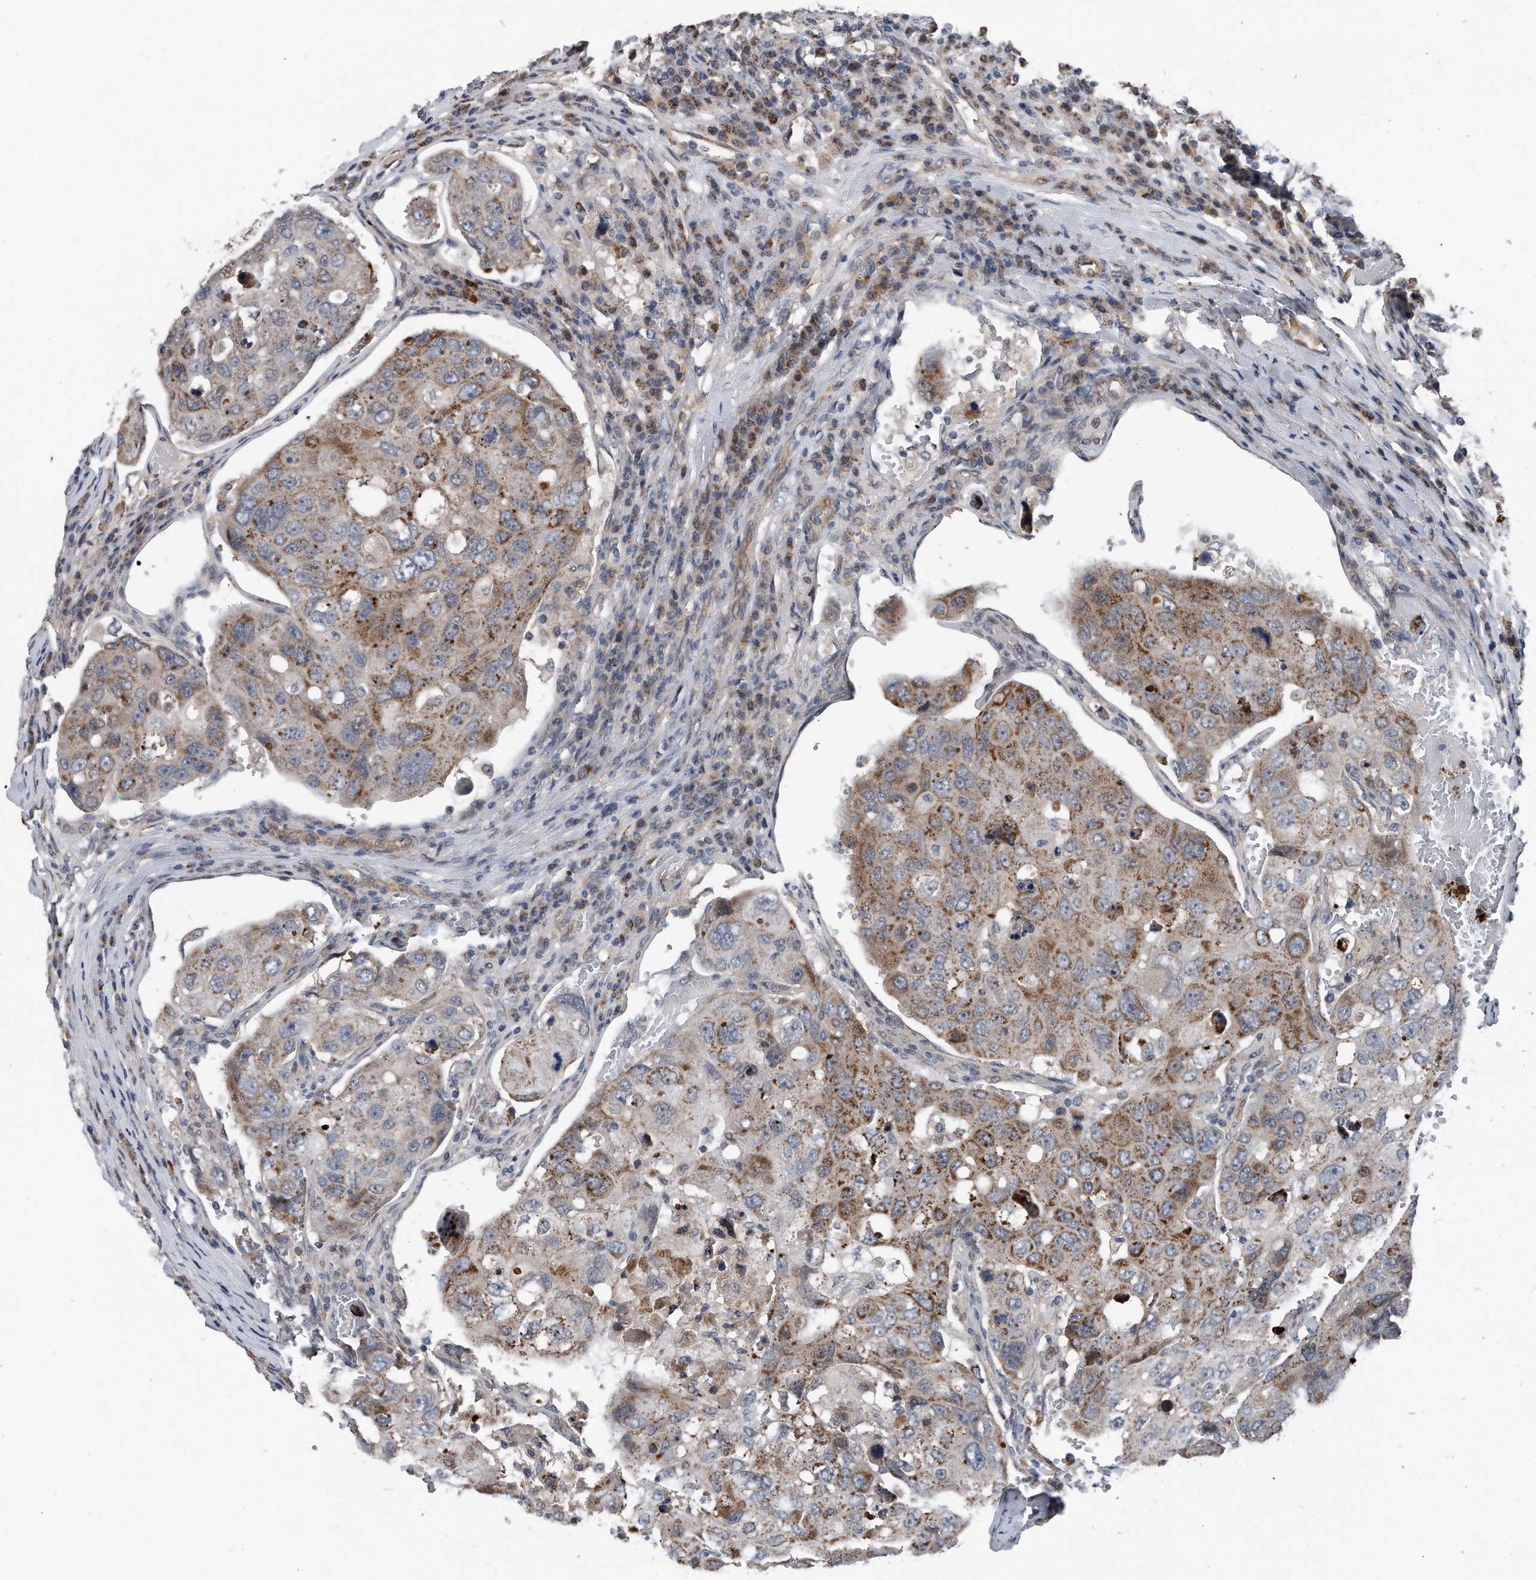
{"staining": {"intensity": "moderate", "quantity": "25%-75%", "location": "cytoplasmic/membranous"}, "tissue": "urothelial cancer", "cell_type": "Tumor cells", "image_type": "cancer", "snomed": [{"axis": "morphology", "description": "Urothelial carcinoma, High grade"}, {"axis": "topography", "description": "Lymph node"}, {"axis": "topography", "description": "Urinary bladder"}], "caption": "High-power microscopy captured an immunohistochemistry (IHC) image of high-grade urothelial carcinoma, revealing moderate cytoplasmic/membranous staining in about 25%-75% of tumor cells. Using DAB (3,3'-diaminobenzidine) (brown) and hematoxylin (blue) stains, captured at high magnification using brightfield microscopy.", "gene": "DST", "patient": {"sex": "male", "age": 51}}